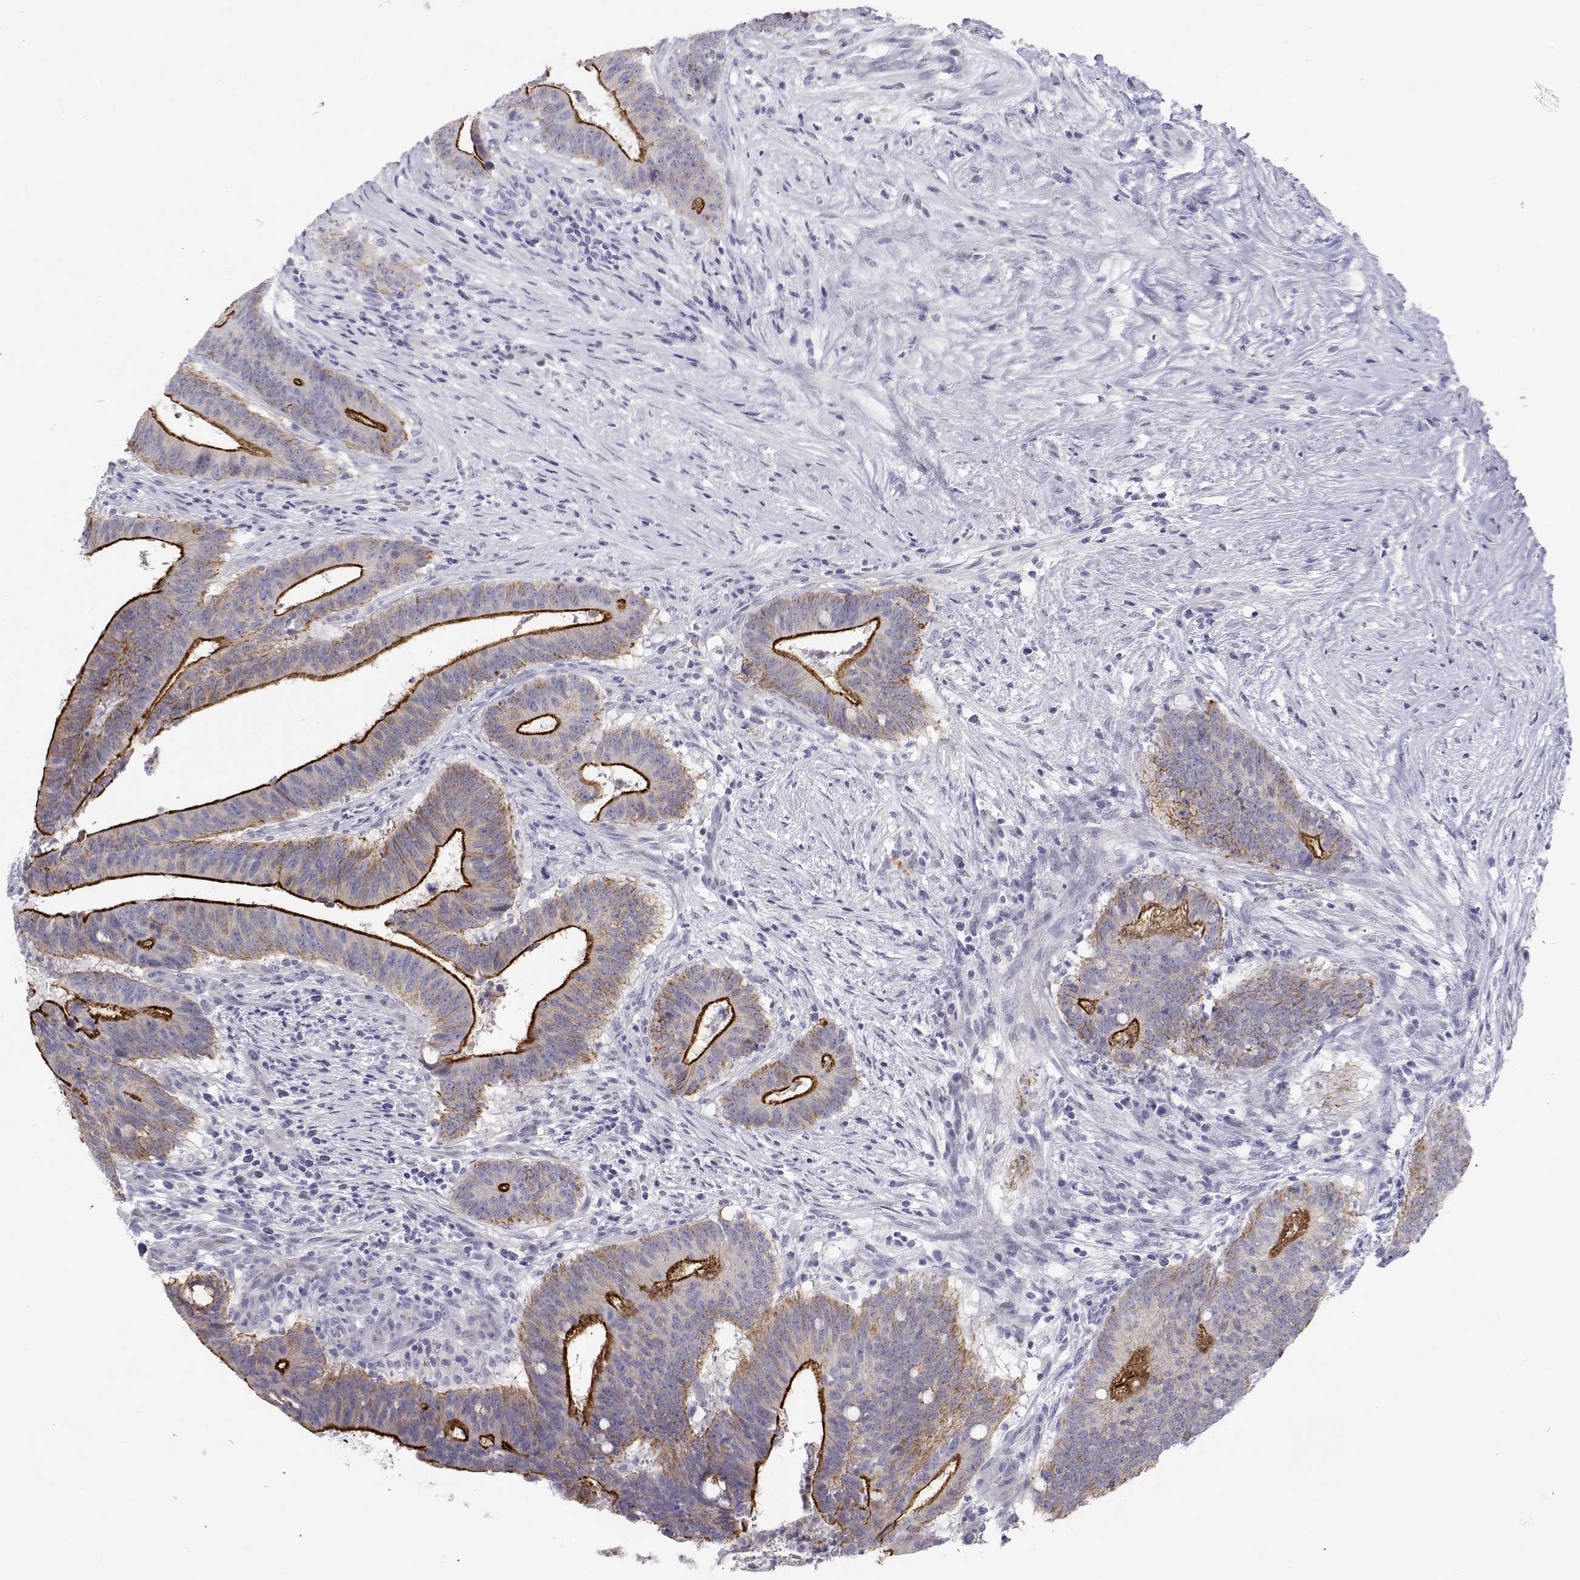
{"staining": {"intensity": "strong", "quantity": "<25%", "location": "cytoplasmic/membranous"}, "tissue": "colorectal cancer", "cell_type": "Tumor cells", "image_type": "cancer", "snomed": [{"axis": "morphology", "description": "Adenocarcinoma, NOS"}, {"axis": "topography", "description": "Colon"}], "caption": "About <25% of tumor cells in colorectal cancer demonstrate strong cytoplasmic/membranous protein positivity as visualized by brown immunohistochemical staining.", "gene": "MISP", "patient": {"sex": "female", "age": 43}}